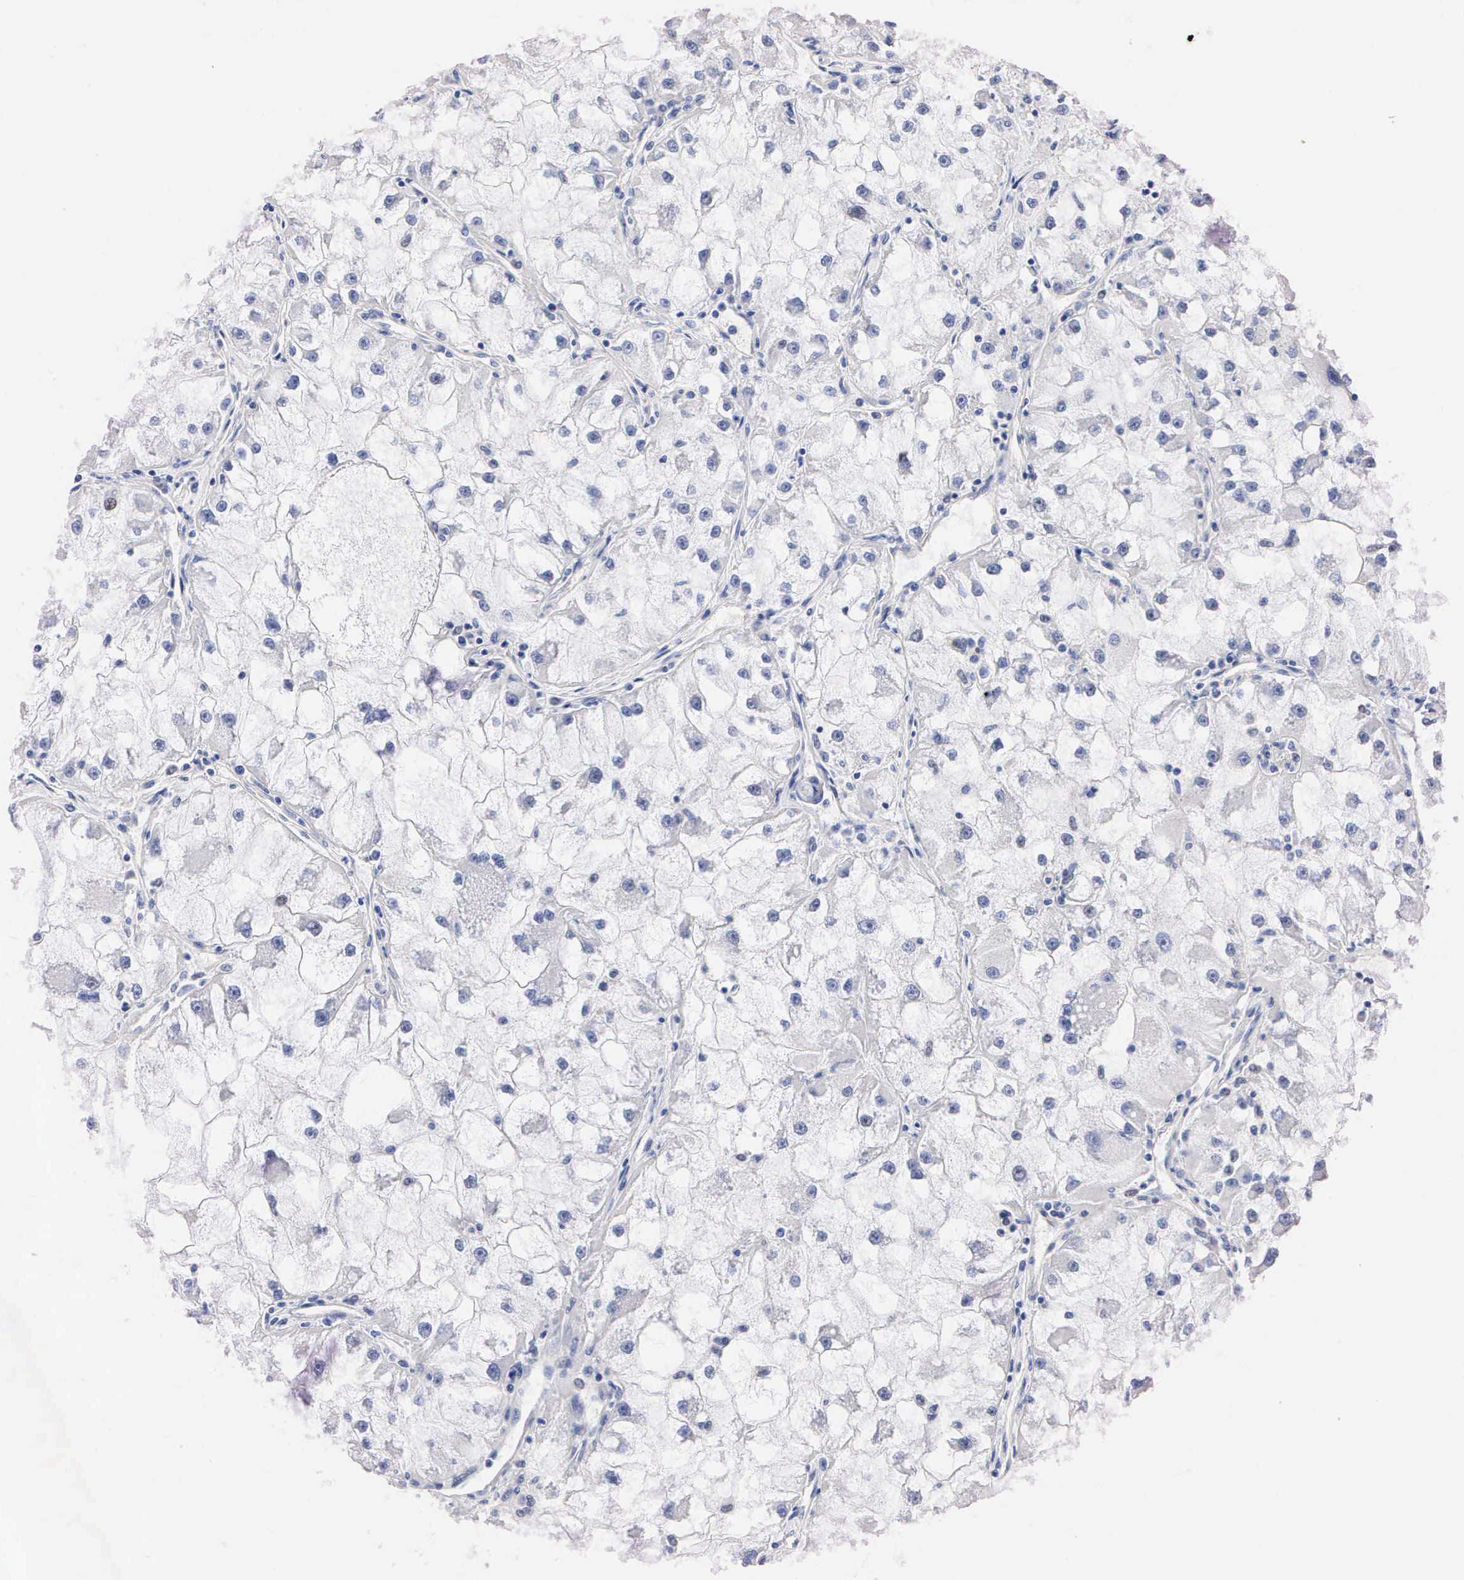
{"staining": {"intensity": "negative", "quantity": "none", "location": "none"}, "tissue": "renal cancer", "cell_type": "Tumor cells", "image_type": "cancer", "snomed": [{"axis": "morphology", "description": "Adenocarcinoma, NOS"}, {"axis": "topography", "description": "Kidney"}], "caption": "High power microscopy micrograph of an immunohistochemistry (IHC) photomicrograph of renal cancer (adenocarcinoma), revealing no significant positivity in tumor cells.", "gene": "PGR", "patient": {"sex": "female", "age": 73}}